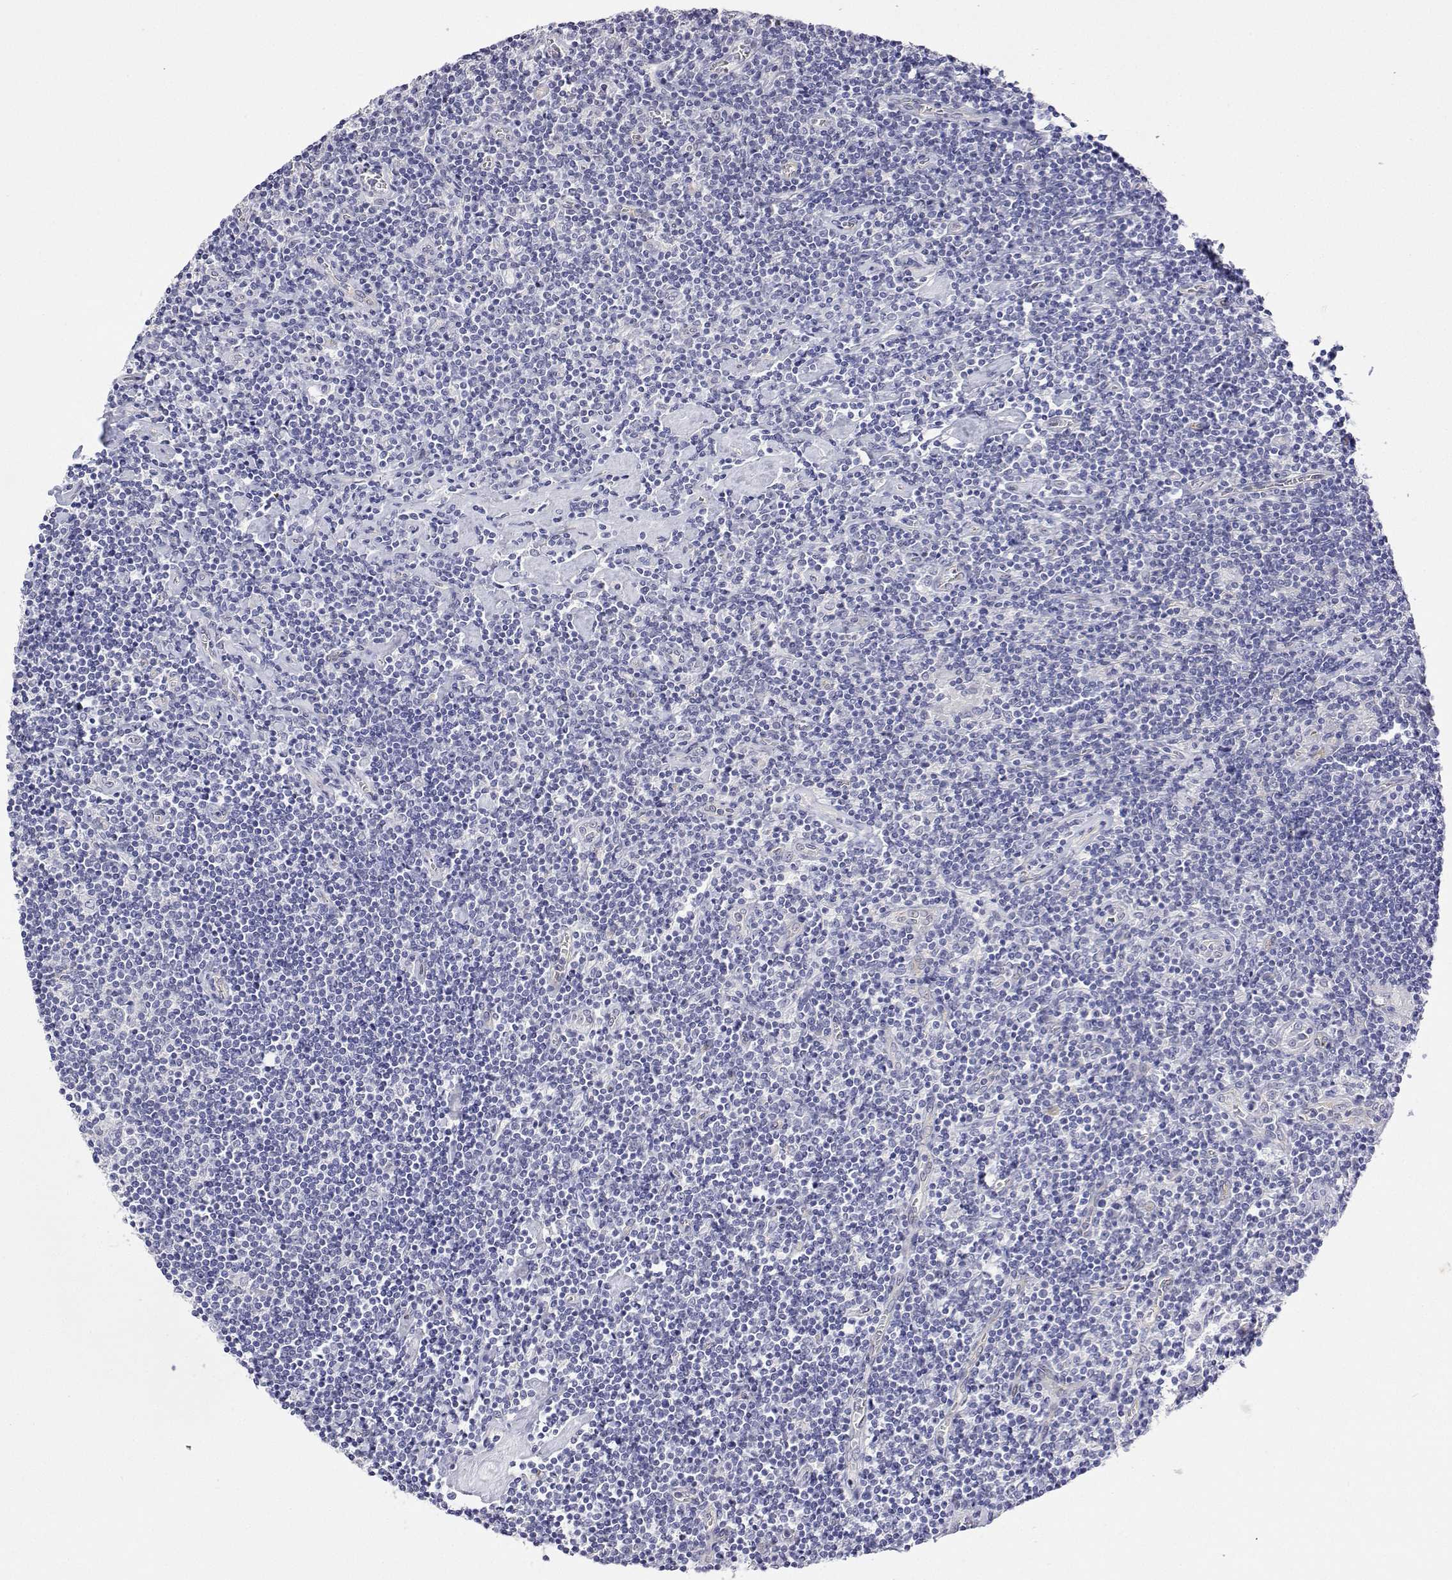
{"staining": {"intensity": "negative", "quantity": "none", "location": "none"}, "tissue": "lymphoma", "cell_type": "Tumor cells", "image_type": "cancer", "snomed": [{"axis": "morphology", "description": "Hodgkin's disease, NOS"}, {"axis": "topography", "description": "Lymph node"}], "caption": "The histopathology image exhibits no significant expression in tumor cells of Hodgkin's disease. The staining is performed using DAB brown chromogen with nuclei counter-stained in using hematoxylin.", "gene": "PLCB1", "patient": {"sex": "male", "age": 40}}